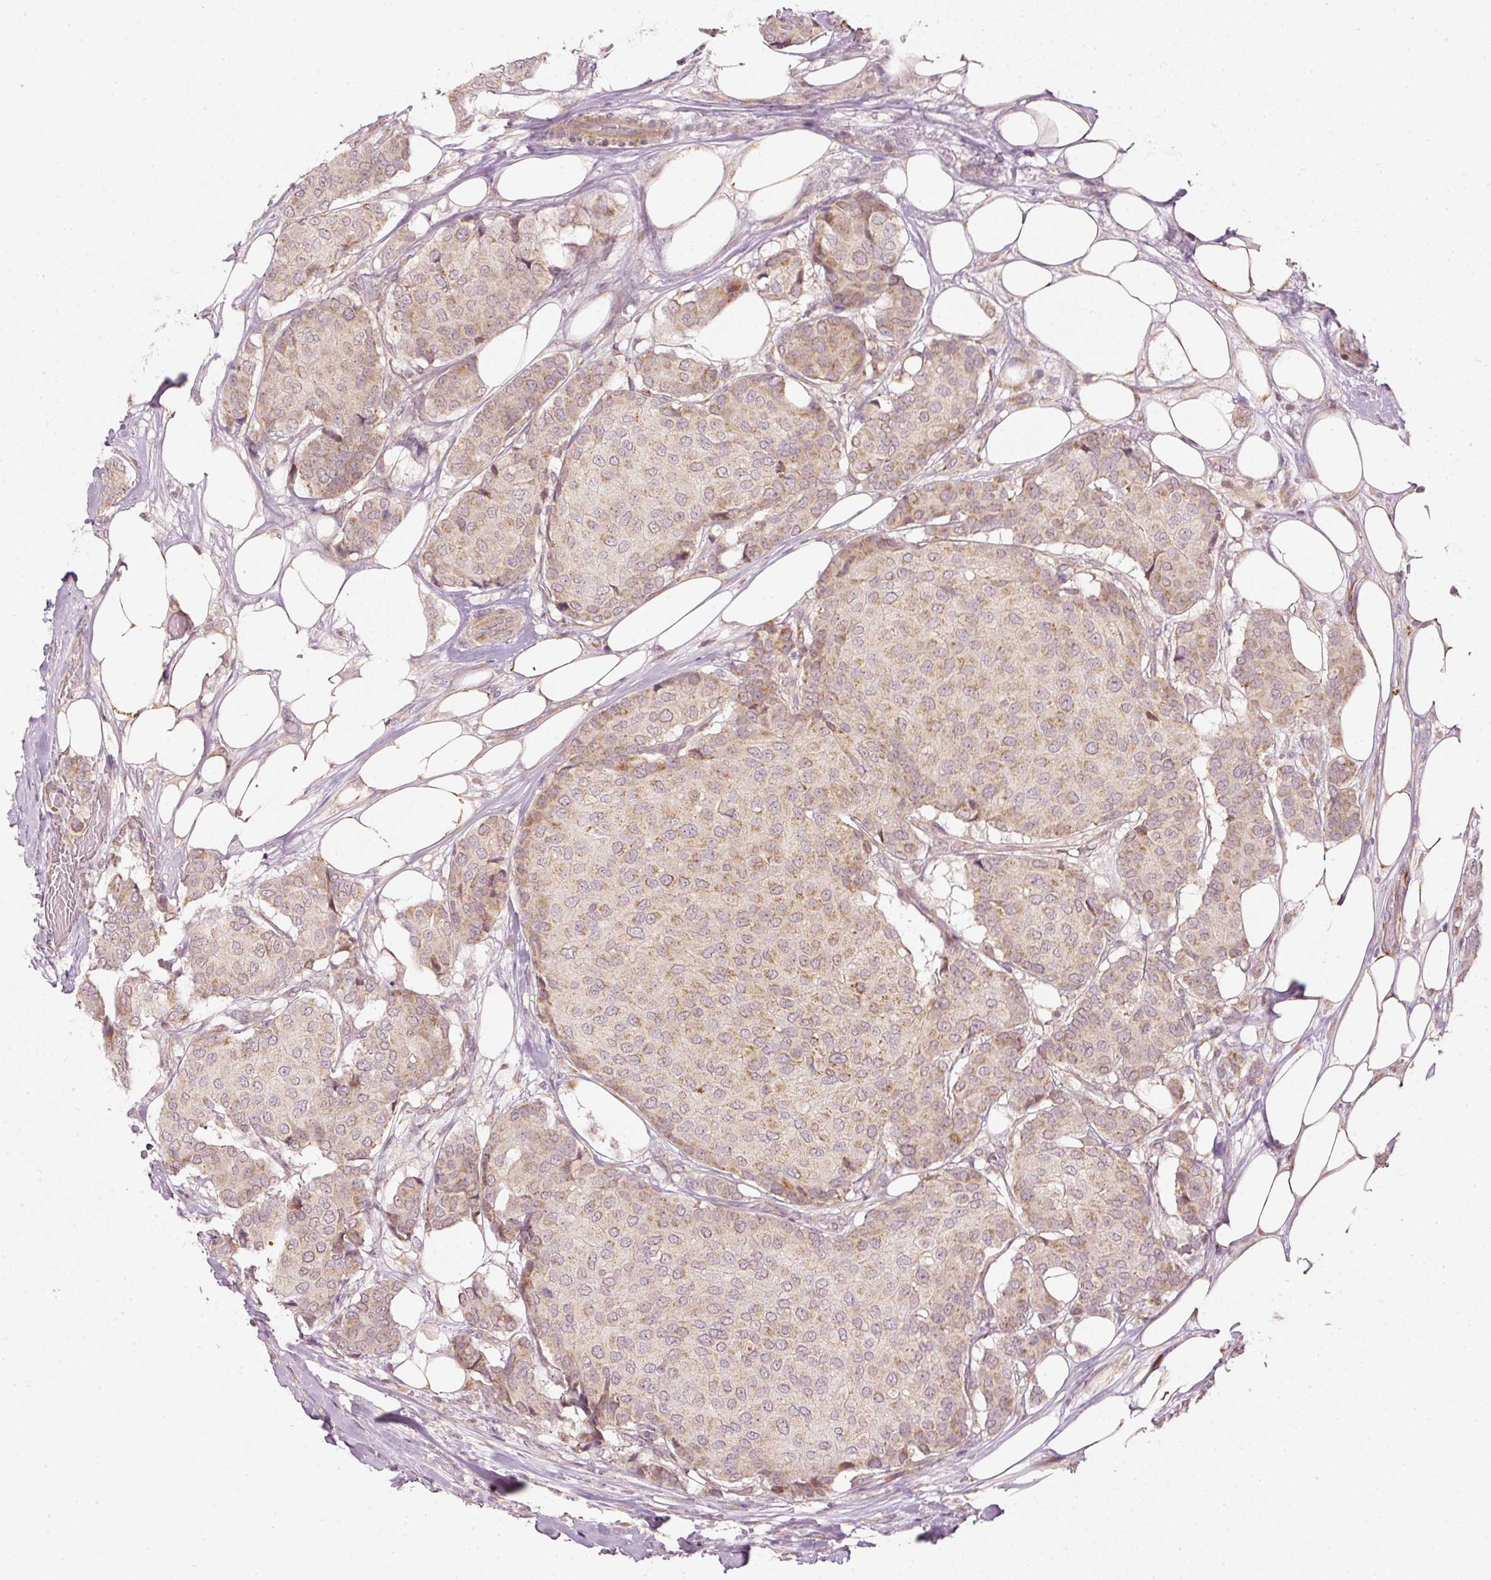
{"staining": {"intensity": "weak", "quantity": "25%-75%", "location": "cytoplasmic/membranous"}, "tissue": "breast cancer", "cell_type": "Tumor cells", "image_type": "cancer", "snomed": [{"axis": "morphology", "description": "Duct carcinoma"}, {"axis": "topography", "description": "Breast"}], "caption": "Breast cancer (invasive ductal carcinoma) stained with a brown dye displays weak cytoplasmic/membranous positive expression in approximately 25%-75% of tumor cells.", "gene": "CDC20B", "patient": {"sex": "female", "age": 75}}